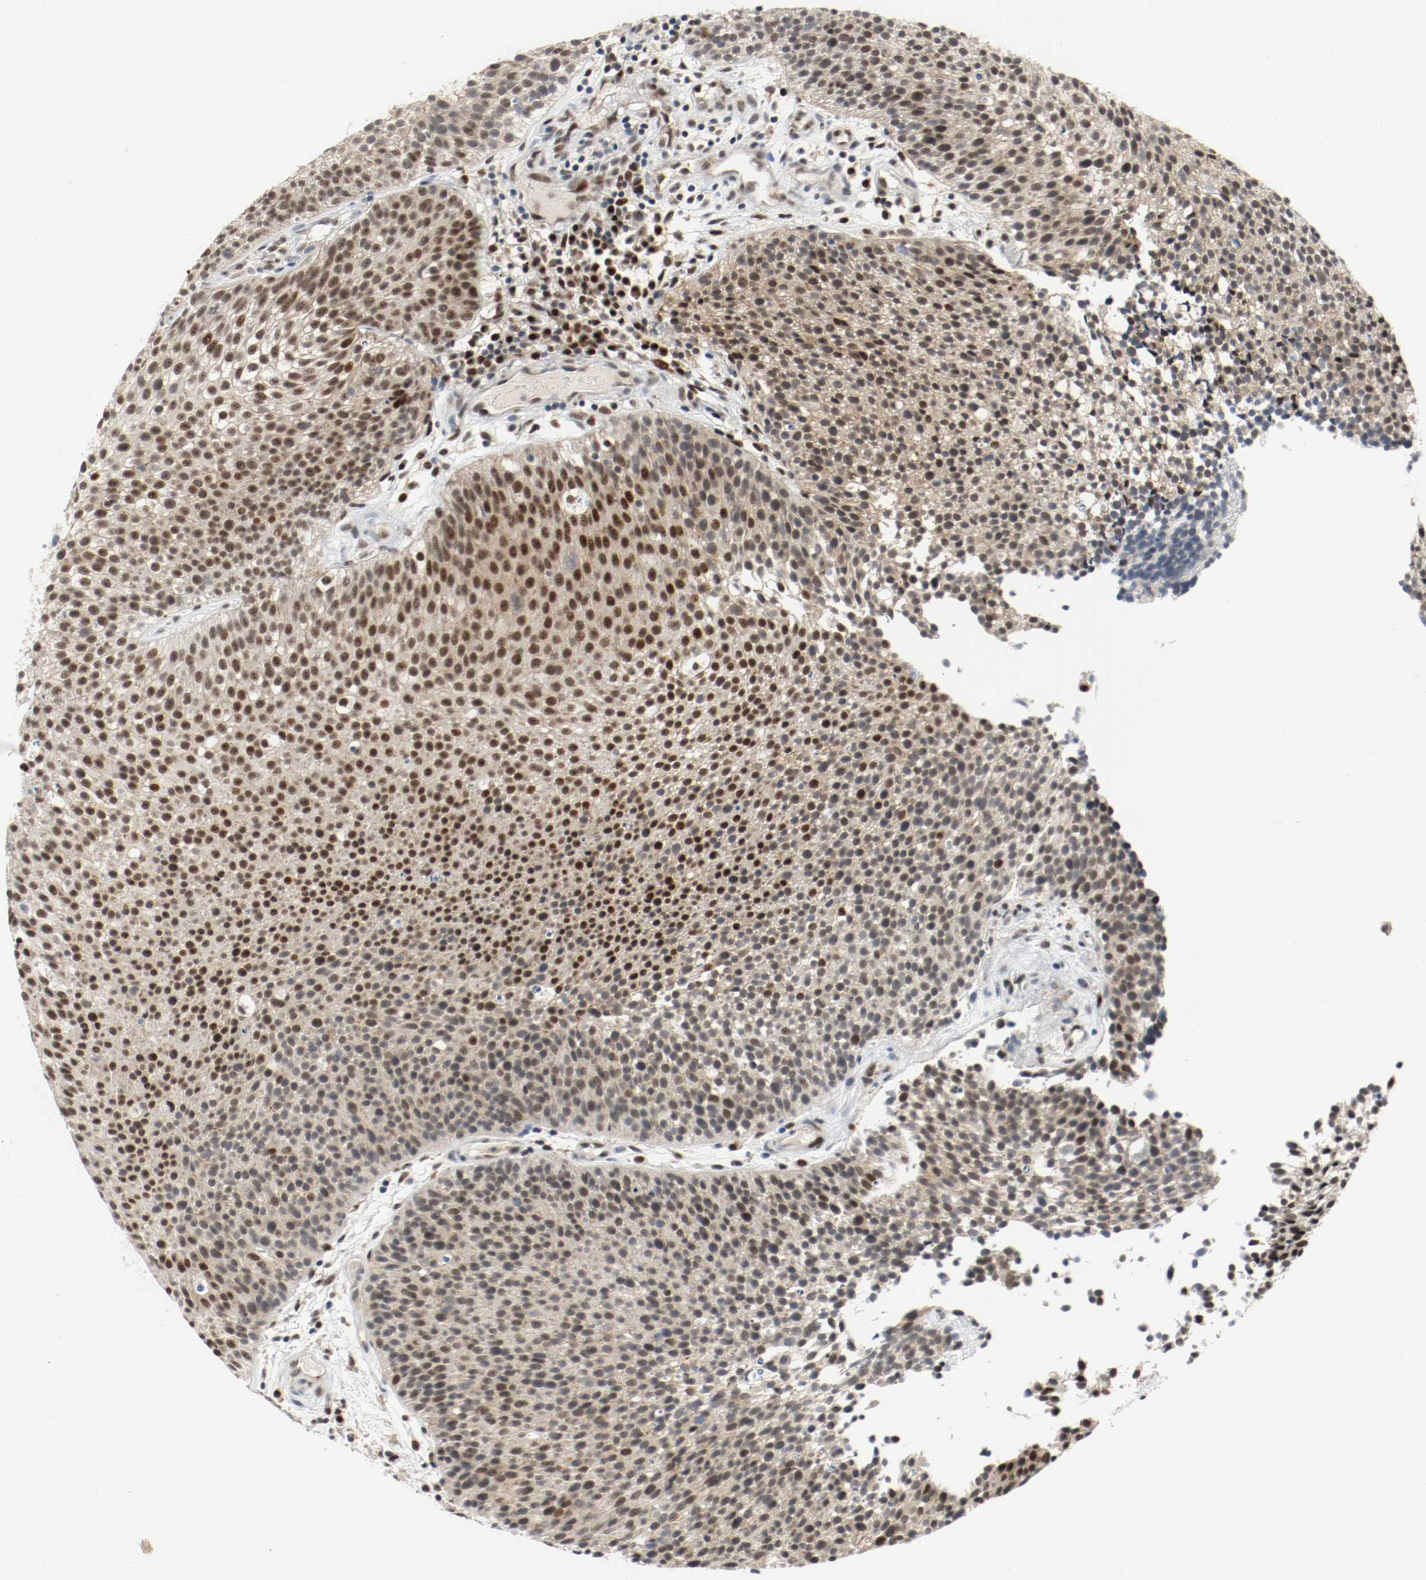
{"staining": {"intensity": "moderate", "quantity": ">75%", "location": "nuclear"}, "tissue": "urothelial cancer", "cell_type": "Tumor cells", "image_type": "cancer", "snomed": [{"axis": "morphology", "description": "Urothelial carcinoma, Low grade"}, {"axis": "topography", "description": "Urinary bladder"}], "caption": "Urothelial carcinoma (low-grade) stained with a protein marker exhibits moderate staining in tumor cells.", "gene": "ASH1L", "patient": {"sex": "male", "age": 85}}